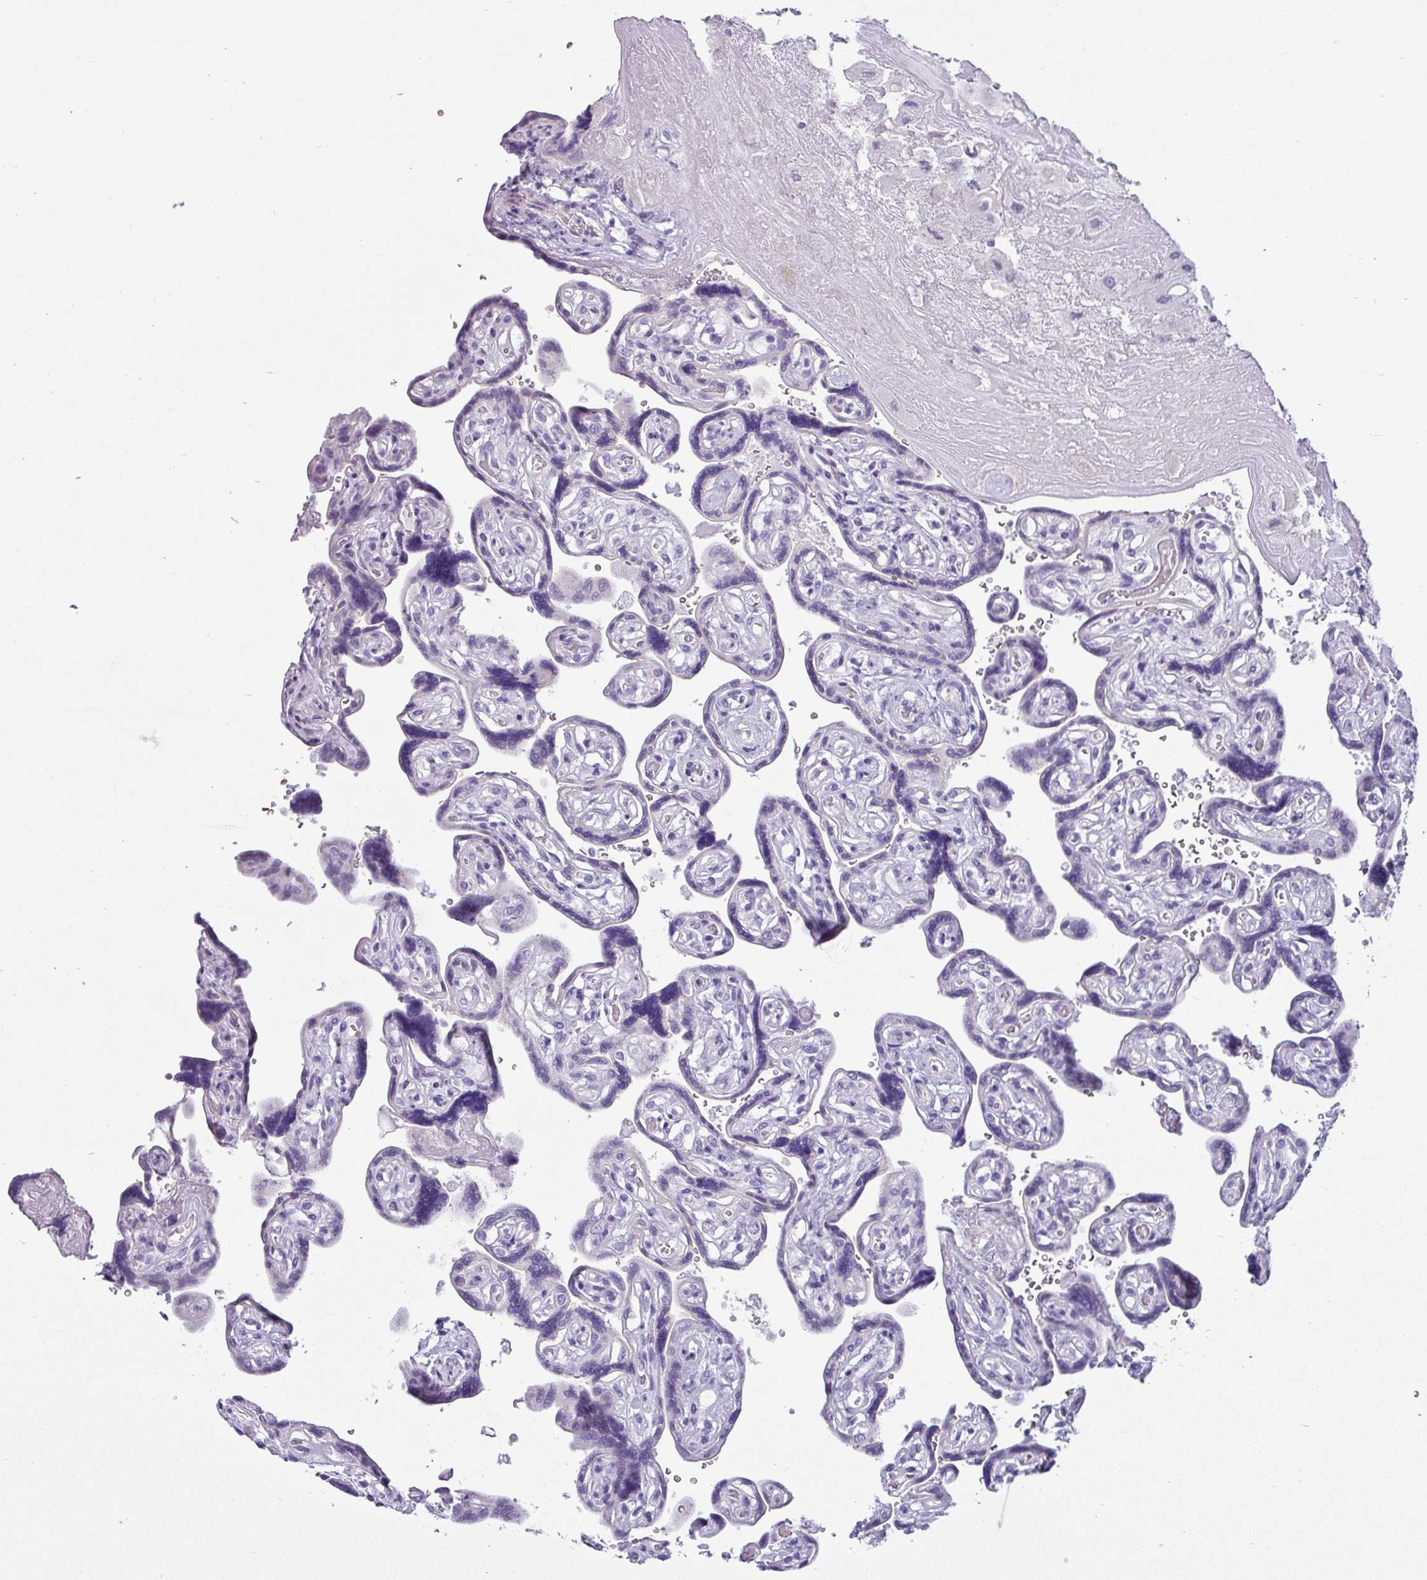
{"staining": {"intensity": "negative", "quantity": "none", "location": "none"}, "tissue": "placenta", "cell_type": "Decidual cells", "image_type": "normal", "snomed": [{"axis": "morphology", "description": "Normal tissue, NOS"}, {"axis": "topography", "description": "Placenta"}], "caption": "This is an immunohistochemistry histopathology image of unremarkable human placenta. There is no expression in decidual cells.", "gene": "VCX2", "patient": {"sex": "female", "age": 32}}